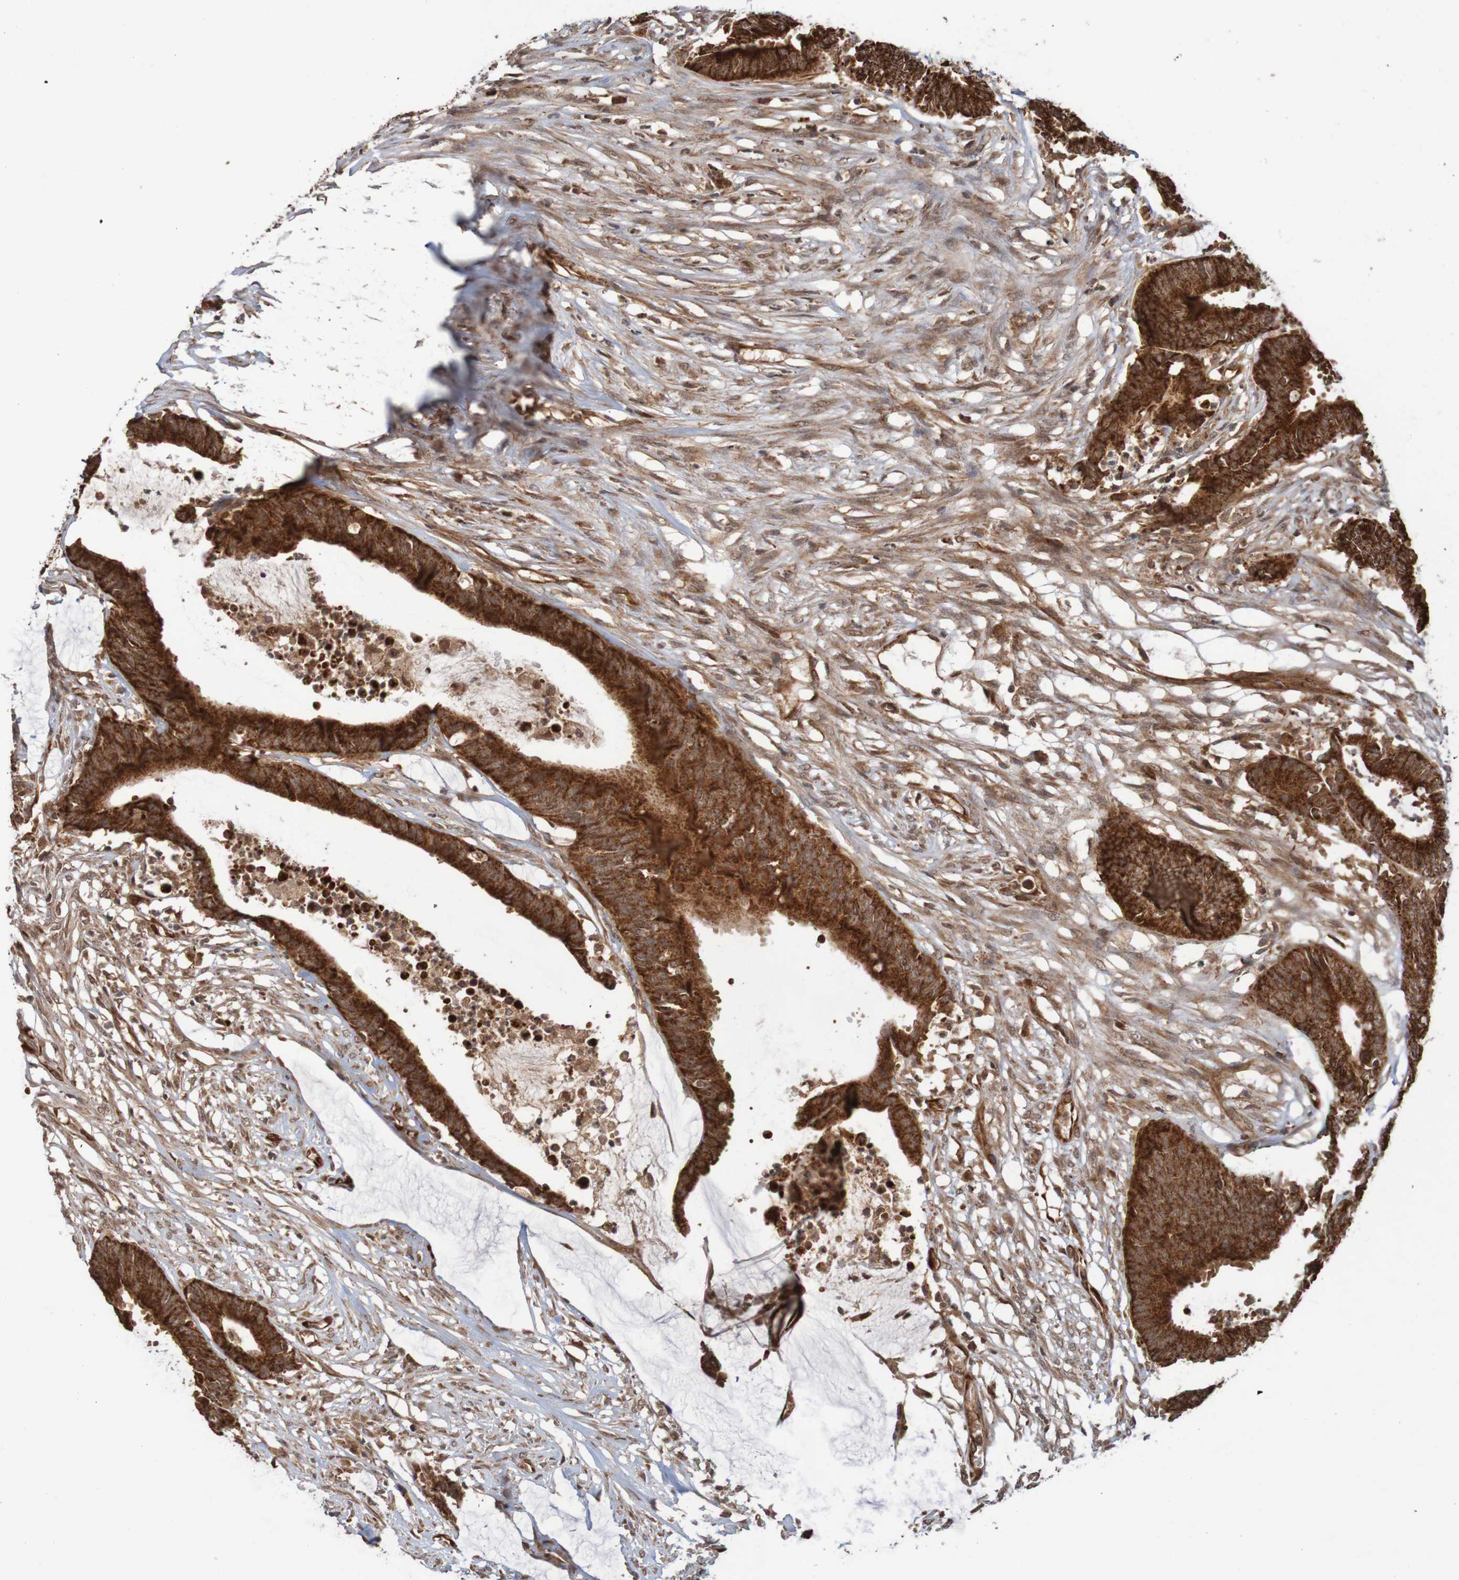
{"staining": {"intensity": "strong", "quantity": ">75%", "location": "cytoplasmic/membranous"}, "tissue": "colorectal cancer", "cell_type": "Tumor cells", "image_type": "cancer", "snomed": [{"axis": "morphology", "description": "Adenocarcinoma, NOS"}, {"axis": "topography", "description": "Rectum"}], "caption": "The micrograph shows staining of colorectal adenocarcinoma, revealing strong cytoplasmic/membranous protein positivity (brown color) within tumor cells.", "gene": "MRPL52", "patient": {"sex": "female", "age": 66}}